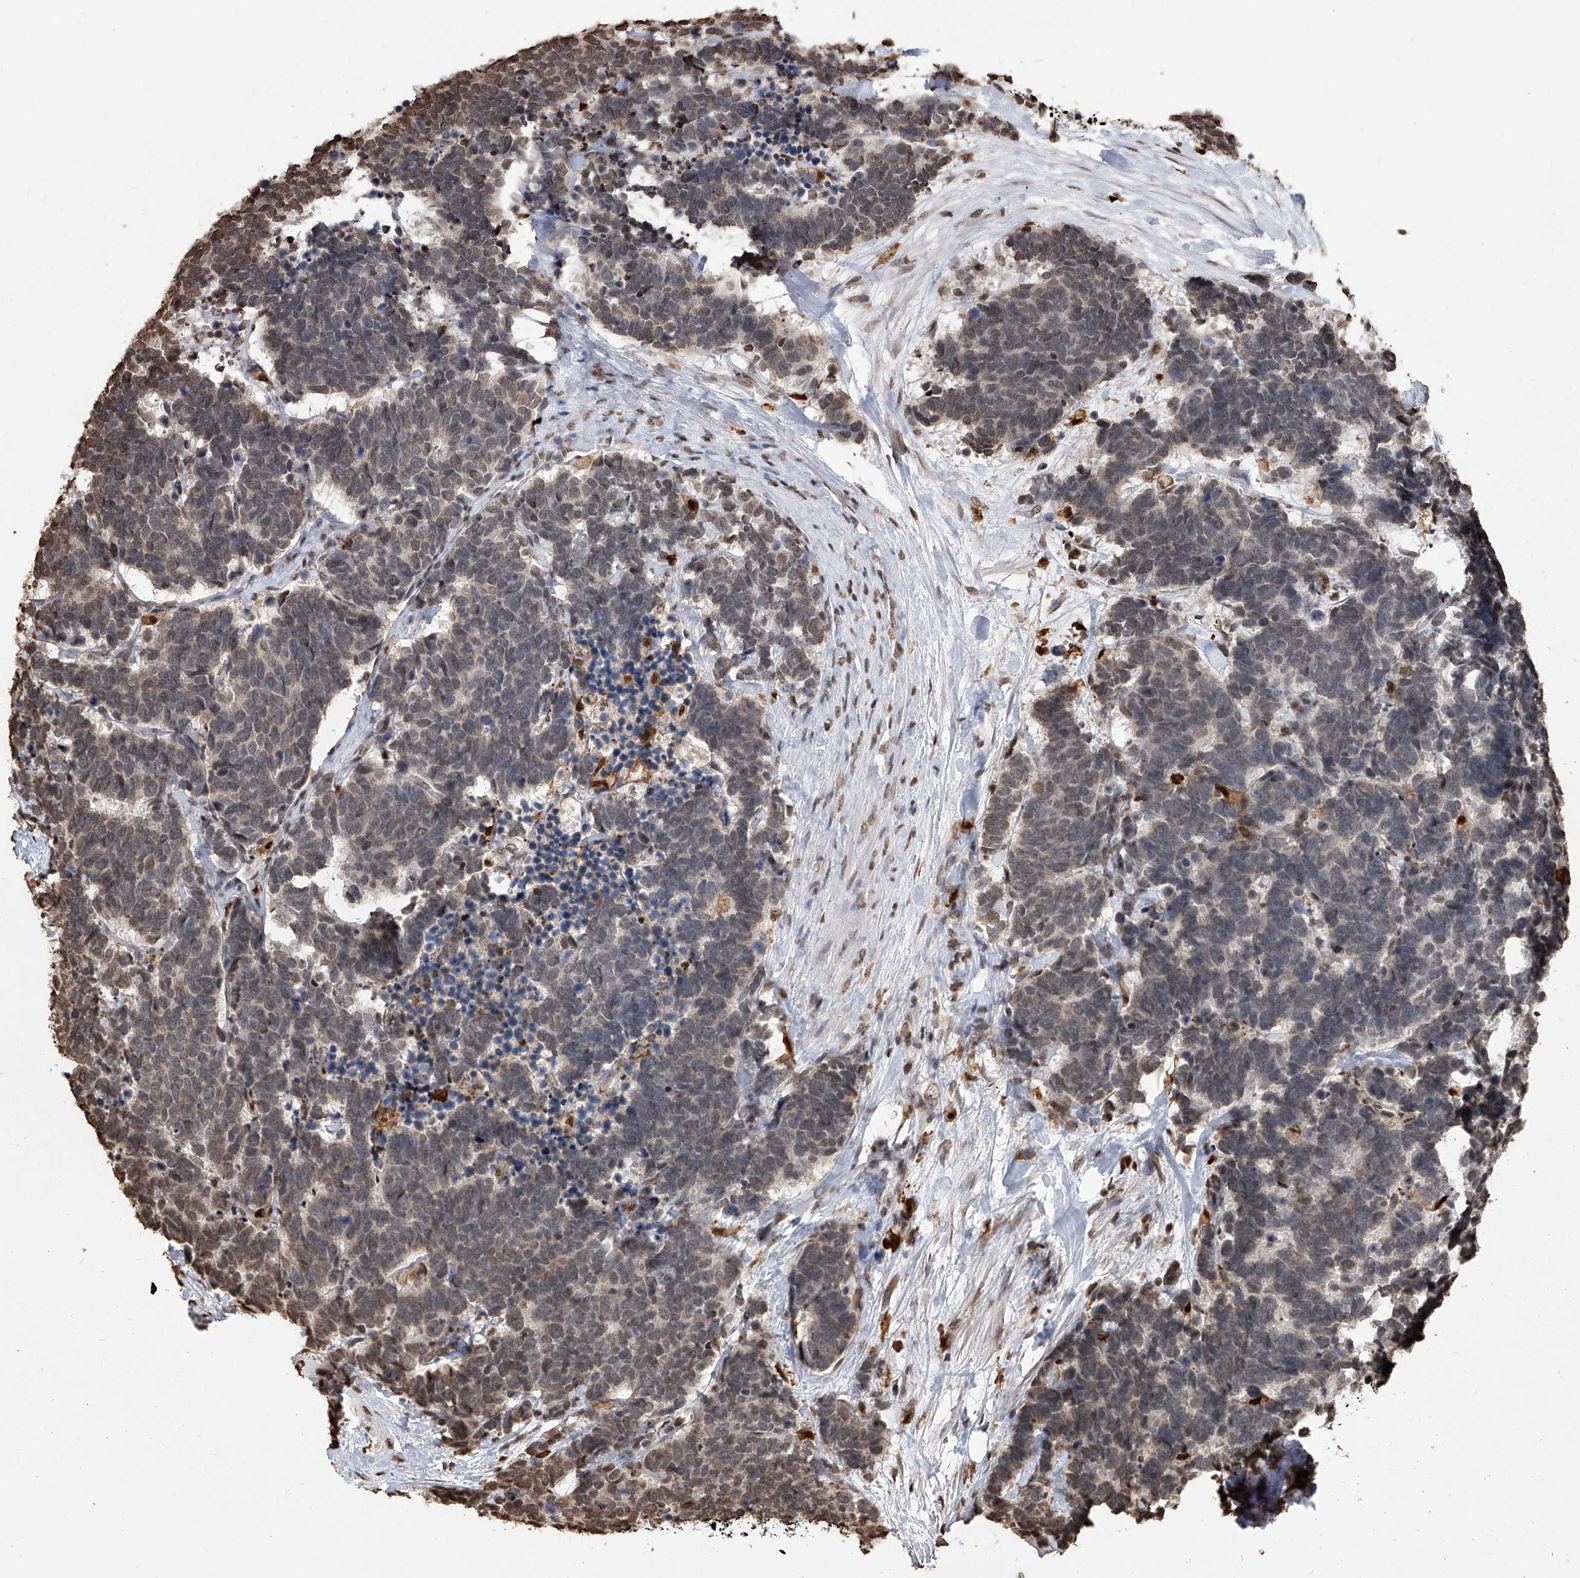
{"staining": {"intensity": "weak", "quantity": "25%-75%", "location": "nuclear"}, "tissue": "carcinoid", "cell_type": "Tumor cells", "image_type": "cancer", "snomed": [{"axis": "morphology", "description": "Carcinoma, NOS"}, {"axis": "morphology", "description": "Carcinoid, malignant, NOS"}, {"axis": "topography", "description": "Urinary bladder"}], "caption": "An IHC photomicrograph of neoplastic tissue is shown. Protein staining in brown highlights weak nuclear positivity in carcinoid within tumor cells. (brown staining indicates protein expression, while blue staining denotes nuclei).", "gene": "CFAP410", "patient": {"sex": "male", "age": 57}}